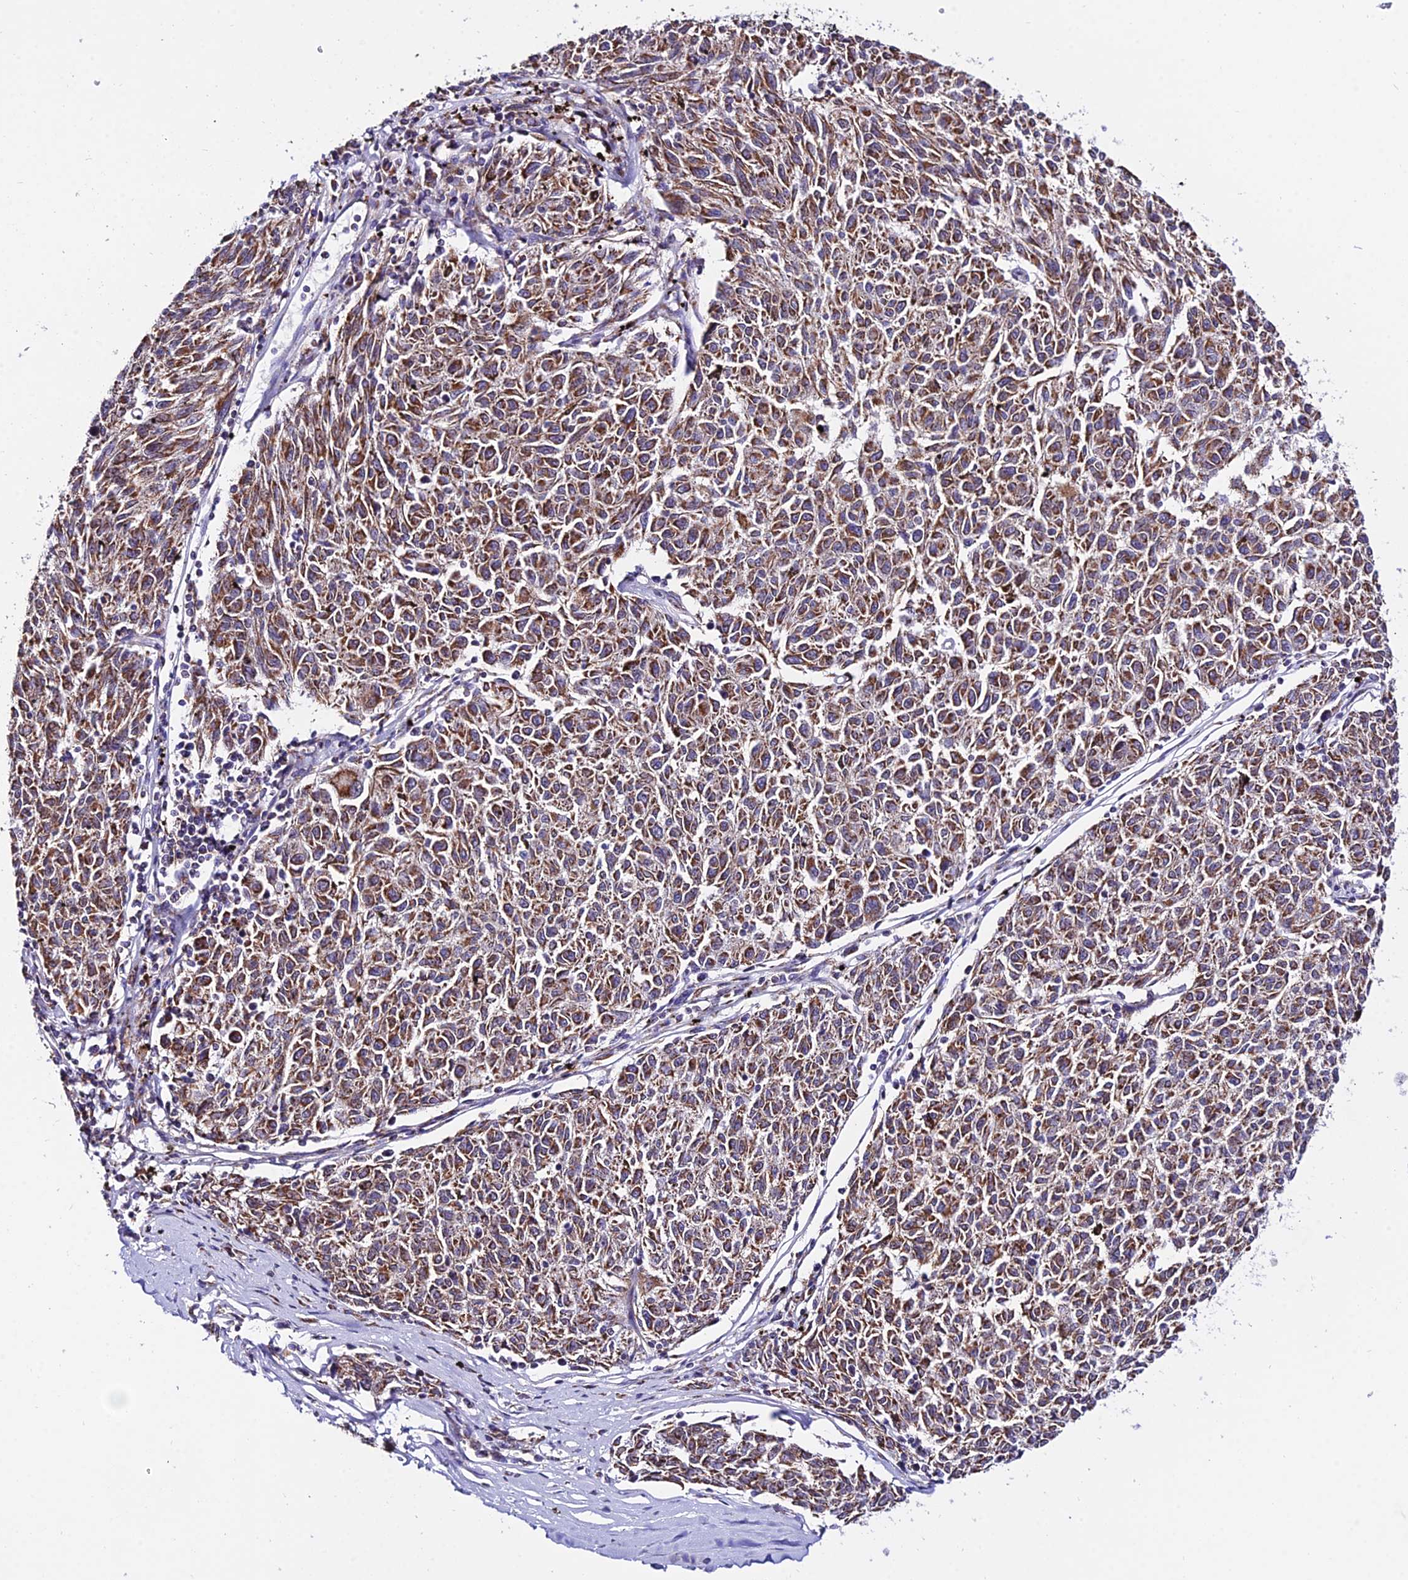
{"staining": {"intensity": "moderate", "quantity": ">75%", "location": "cytoplasmic/membranous"}, "tissue": "melanoma", "cell_type": "Tumor cells", "image_type": "cancer", "snomed": [{"axis": "morphology", "description": "Malignant melanoma, NOS"}, {"axis": "topography", "description": "Skin"}], "caption": "Immunohistochemical staining of human malignant melanoma reveals medium levels of moderate cytoplasmic/membranous protein expression in about >75% of tumor cells.", "gene": "ATP5PB", "patient": {"sex": "female", "age": 72}}